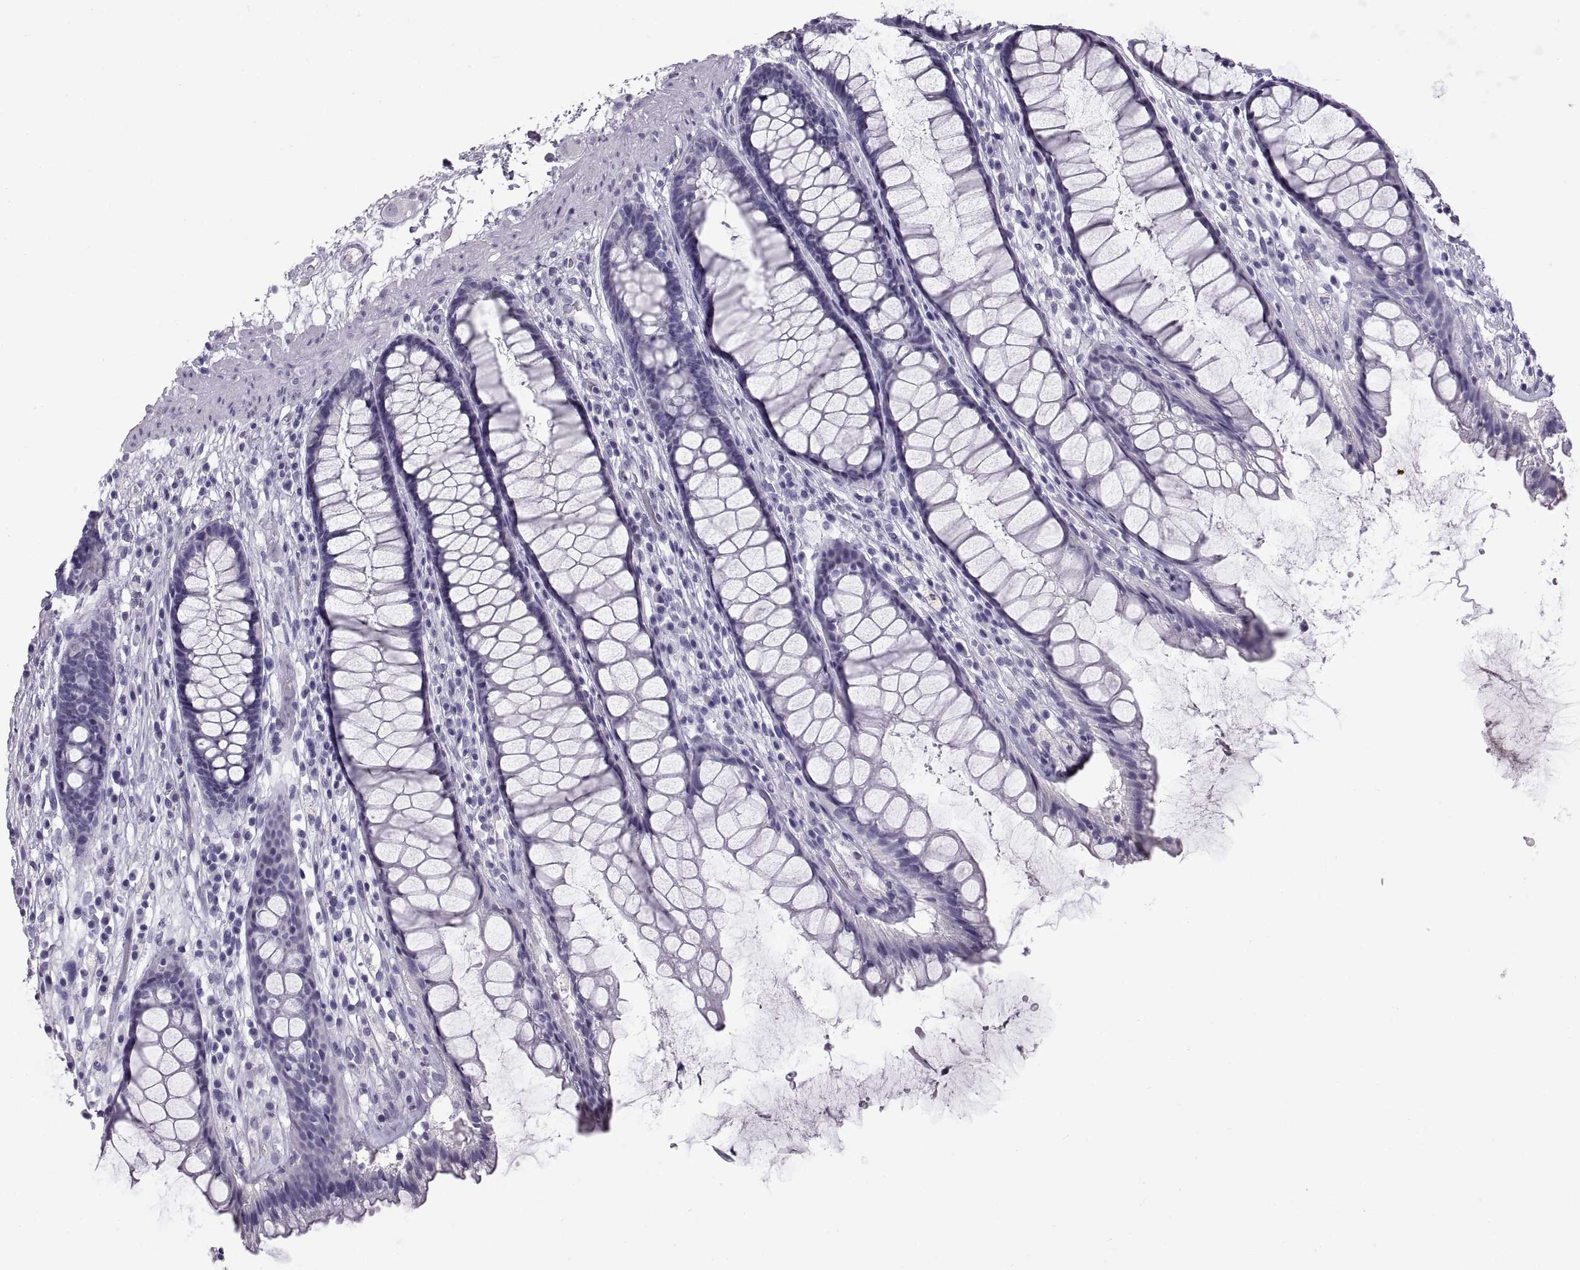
{"staining": {"intensity": "negative", "quantity": "none", "location": "none"}, "tissue": "rectum", "cell_type": "Glandular cells", "image_type": "normal", "snomed": [{"axis": "morphology", "description": "Normal tissue, NOS"}, {"axis": "topography", "description": "Rectum"}], "caption": "Rectum was stained to show a protein in brown. There is no significant expression in glandular cells. (Stains: DAB (3,3'-diaminobenzidine) immunohistochemistry with hematoxylin counter stain, Microscopy: brightfield microscopy at high magnification).", "gene": "WFDC8", "patient": {"sex": "male", "age": 72}}